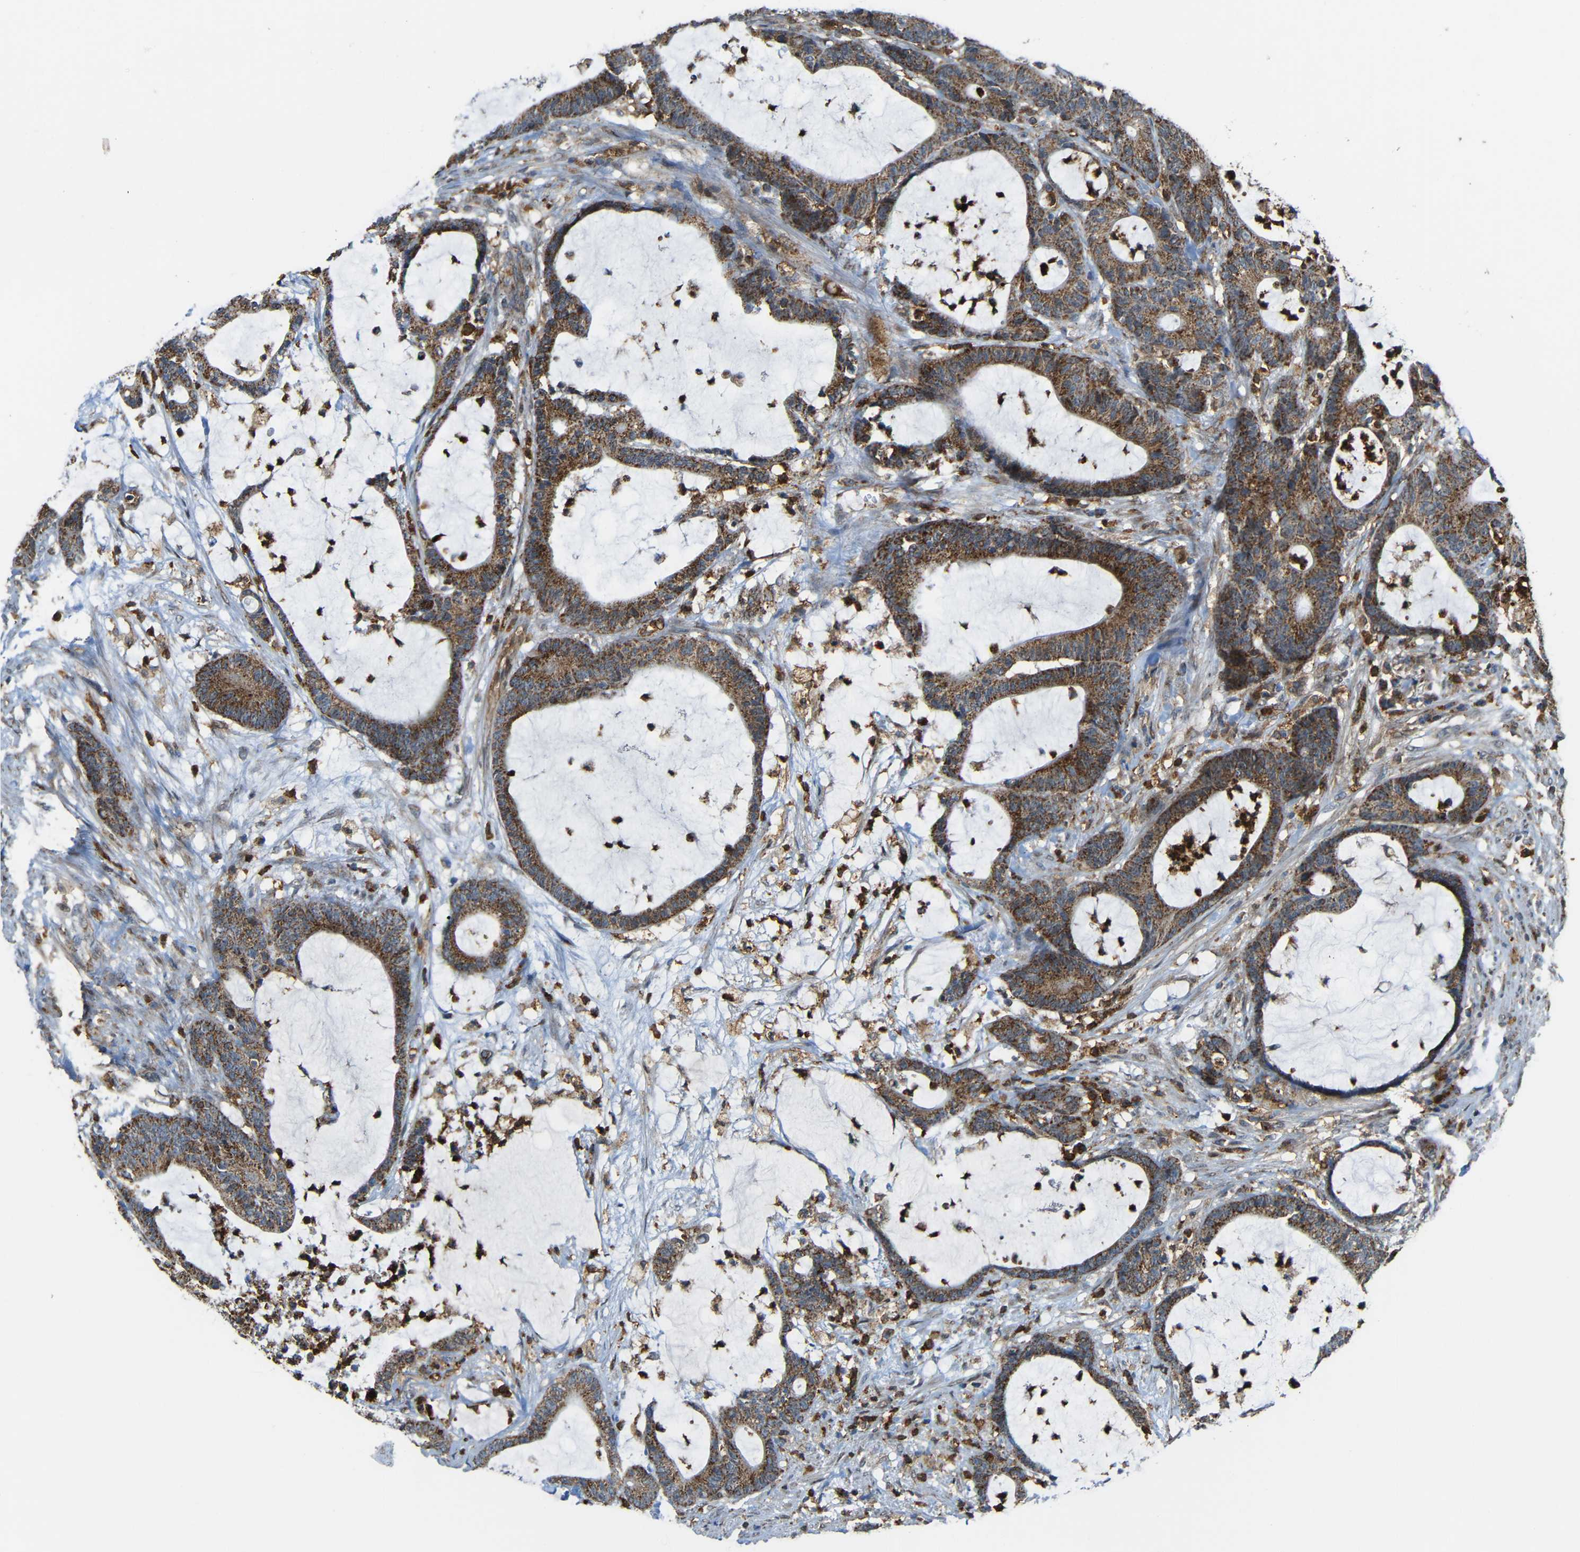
{"staining": {"intensity": "moderate", "quantity": ">75%", "location": "cytoplasmic/membranous"}, "tissue": "colorectal cancer", "cell_type": "Tumor cells", "image_type": "cancer", "snomed": [{"axis": "morphology", "description": "Adenocarcinoma, NOS"}, {"axis": "topography", "description": "Colon"}], "caption": "The immunohistochemical stain labels moderate cytoplasmic/membranous positivity in tumor cells of colorectal cancer (adenocarcinoma) tissue. (Brightfield microscopy of DAB IHC at high magnification).", "gene": "C1GALT1", "patient": {"sex": "female", "age": 84}}